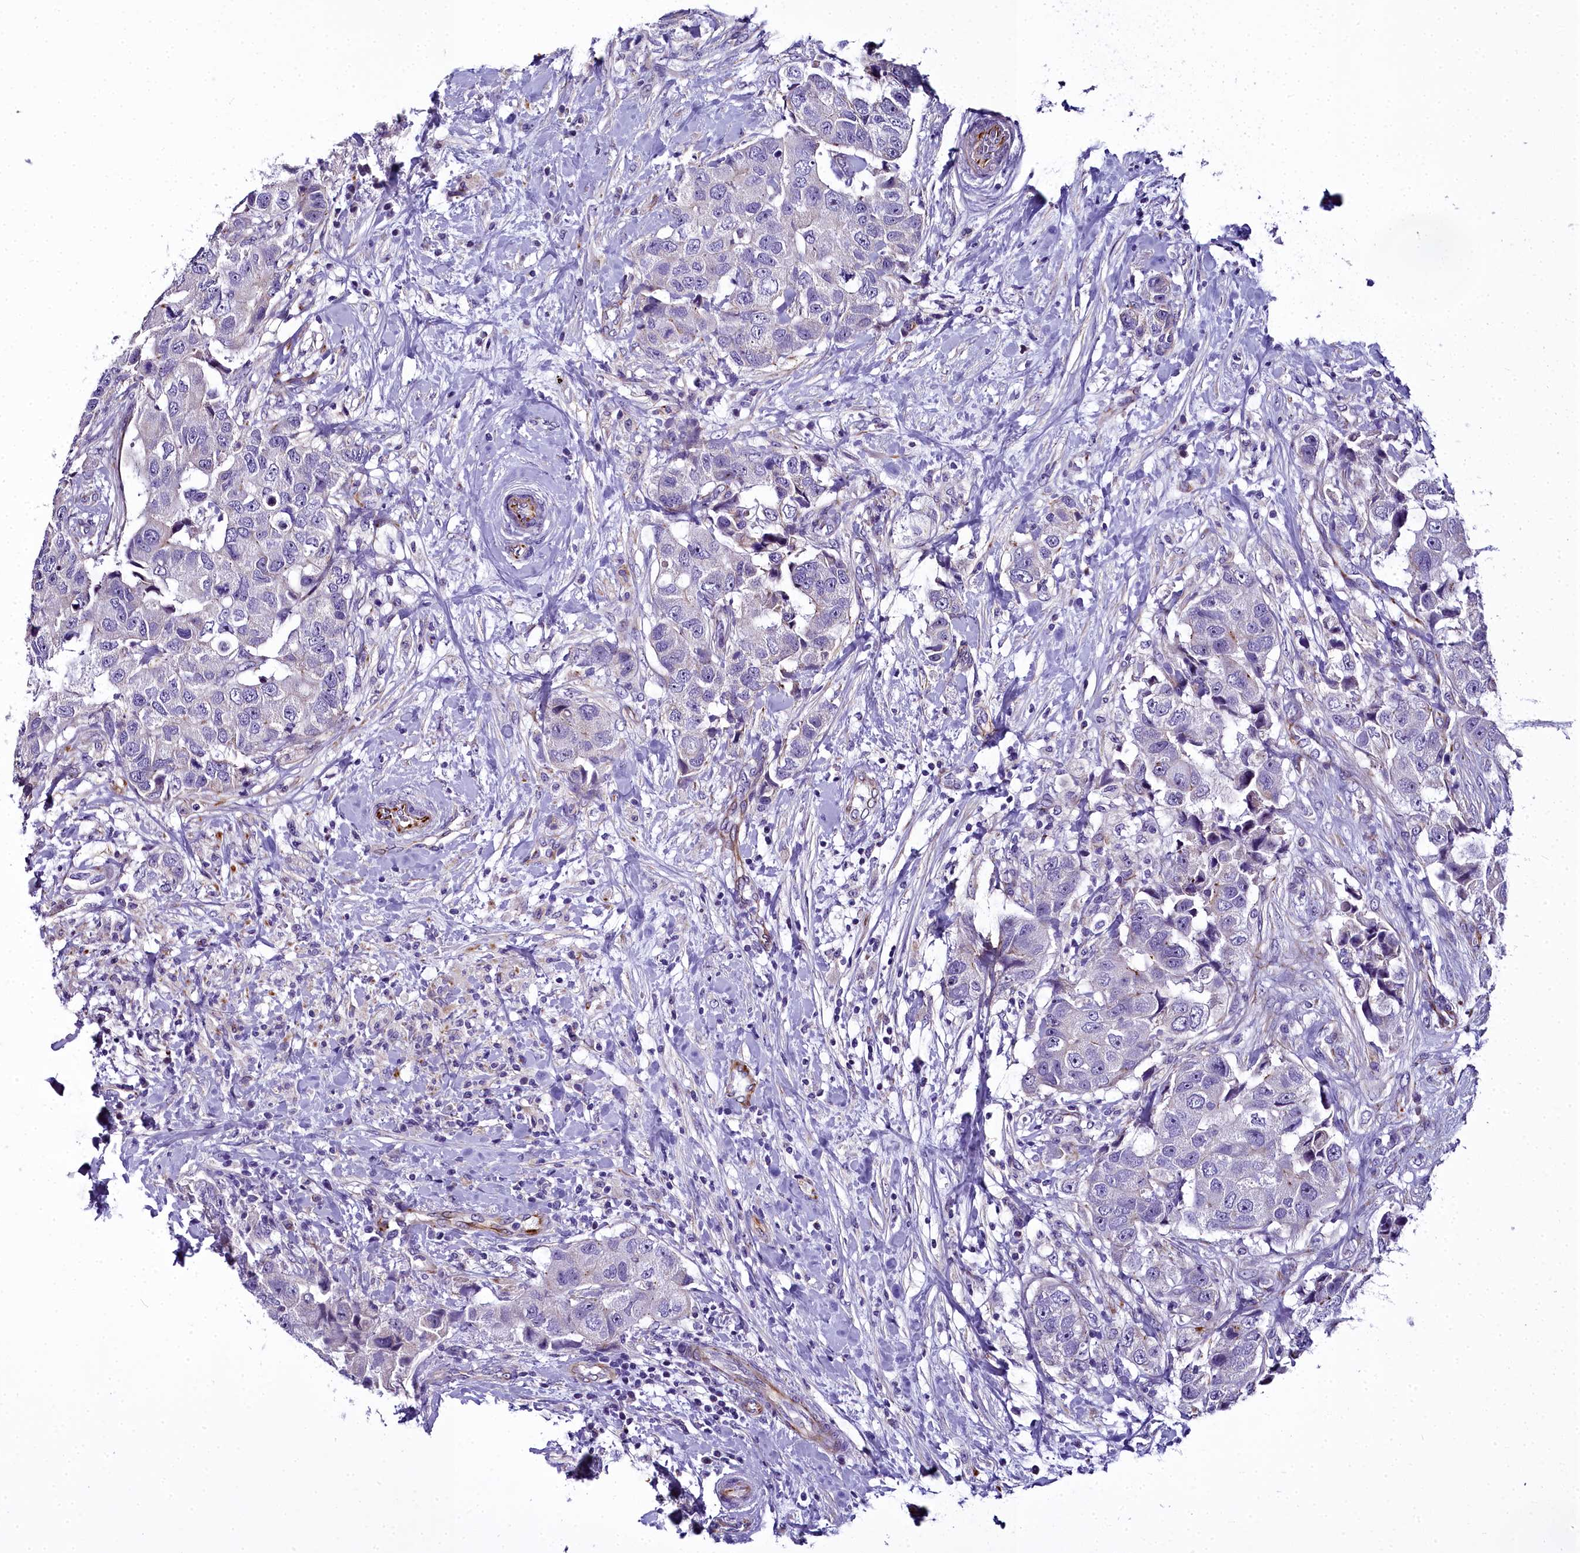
{"staining": {"intensity": "negative", "quantity": "none", "location": "none"}, "tissue": "breast cancer", "cell_type": "Tumor cells", "image_type": "cancer", "snomed": [{"axis": "morphology", "description": "Normal tissue, NOS"}, {"axis": "morphology", "description": "Duct carcinoma"}, {"axis": "topography", "description": "Breast"}], "caption": "Immunohistochemical staining of human breast intraductal carcinoma displays no significant positivity in tumor cells.", "gene": "TIMM22", "patient": {"sex": "female", "age": 62}}